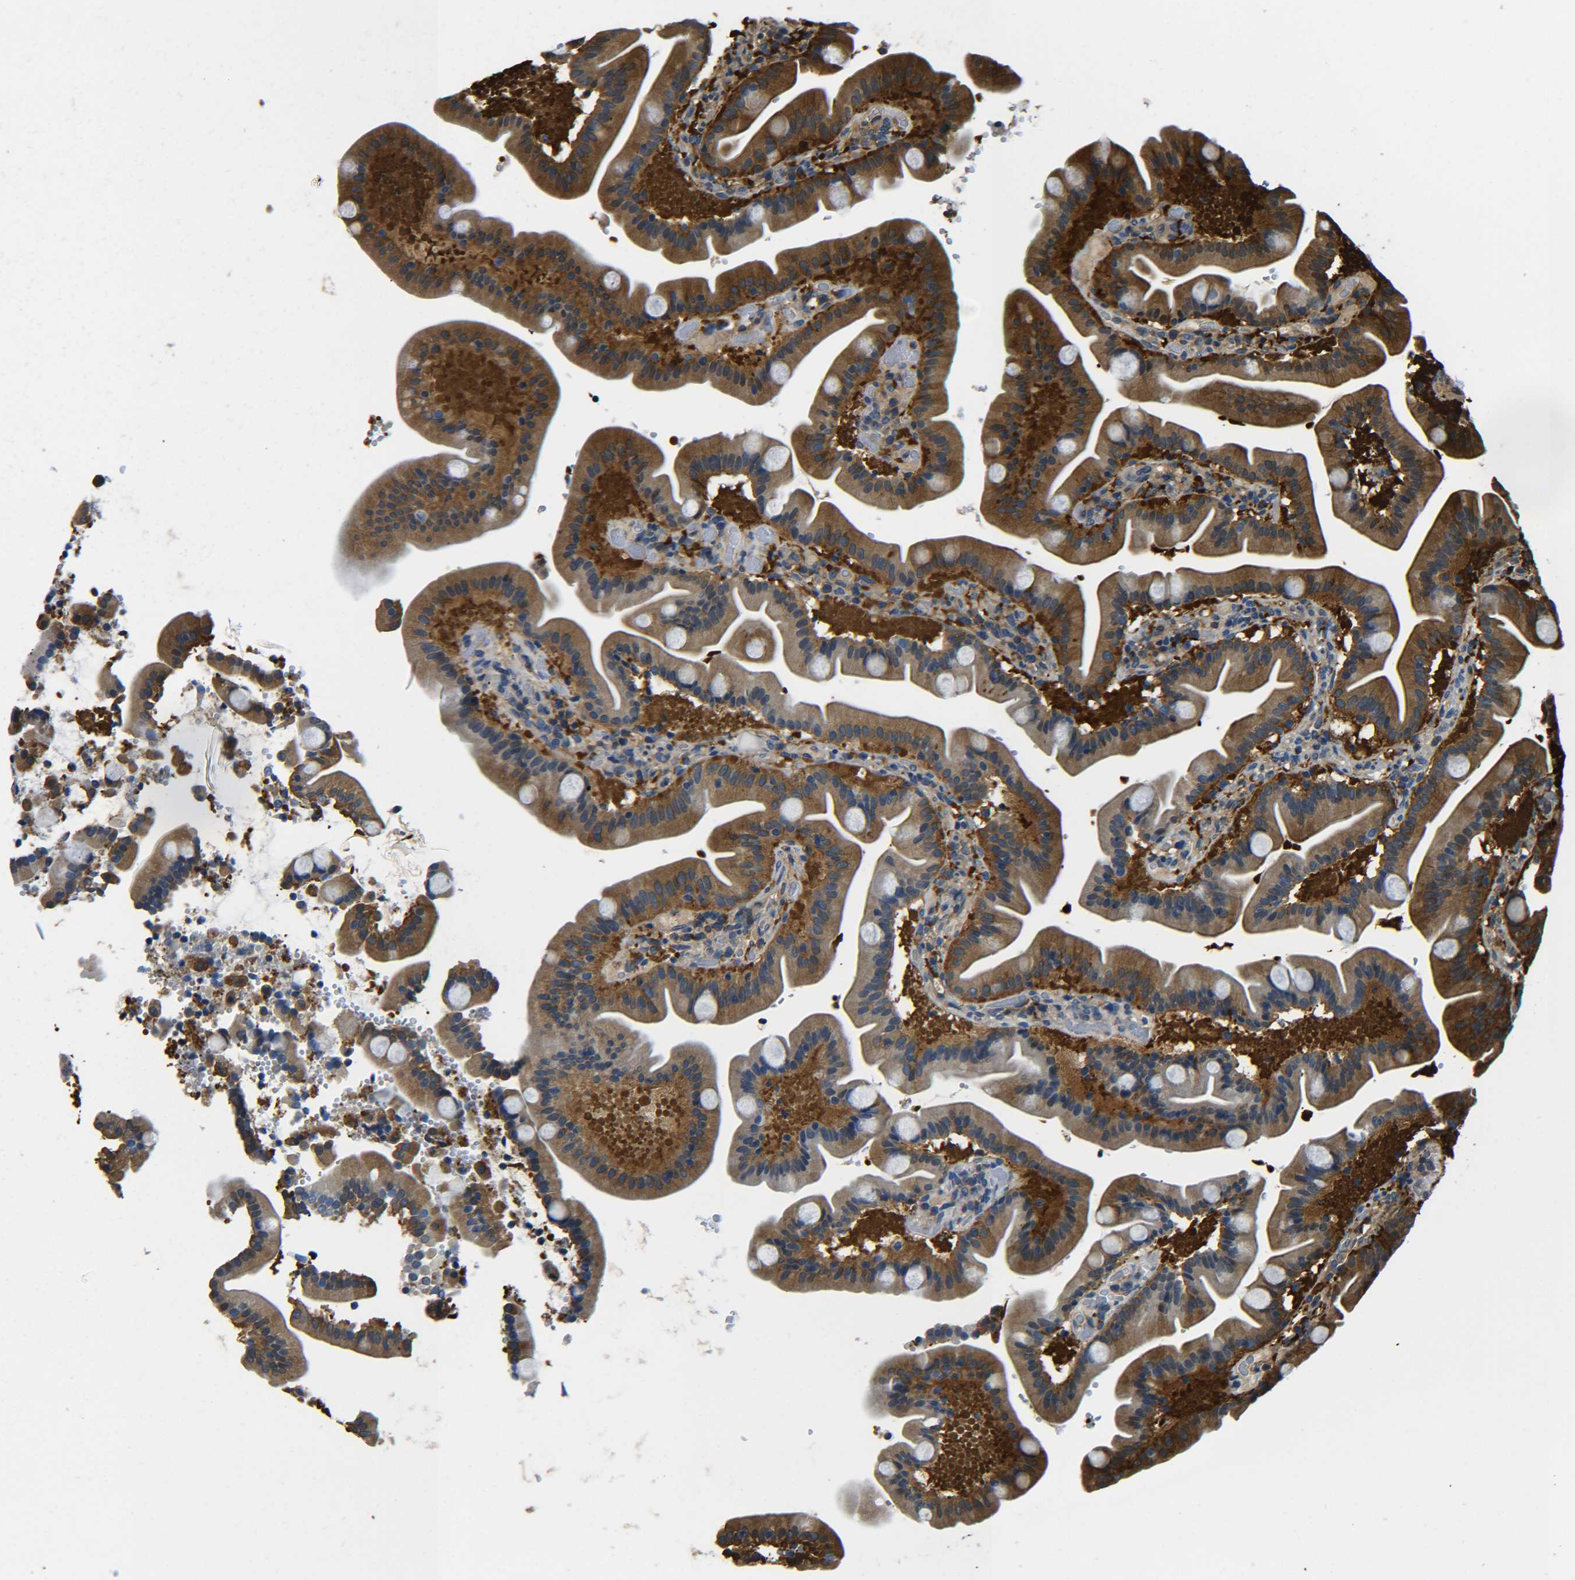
{"staining": {"intensity": "strong", "quantity": ">75%", "location": "cytoplasmic/membranous"}, "tissue": "duodenum", "cell_type": "Glandular cells", "image_type": "normal", "snomed": [{"axis": "morphology", "description": "Normal tissue, NOS"}, {"axis": "topography", "description": "Duodenum"}], "caption": "Strong cytoplasmic/membranous positivity is seen in approximately >75% of glandular cells in benign duodenum.", "gene": "PREB", "patient": {"sex": "male", "age": 54}}